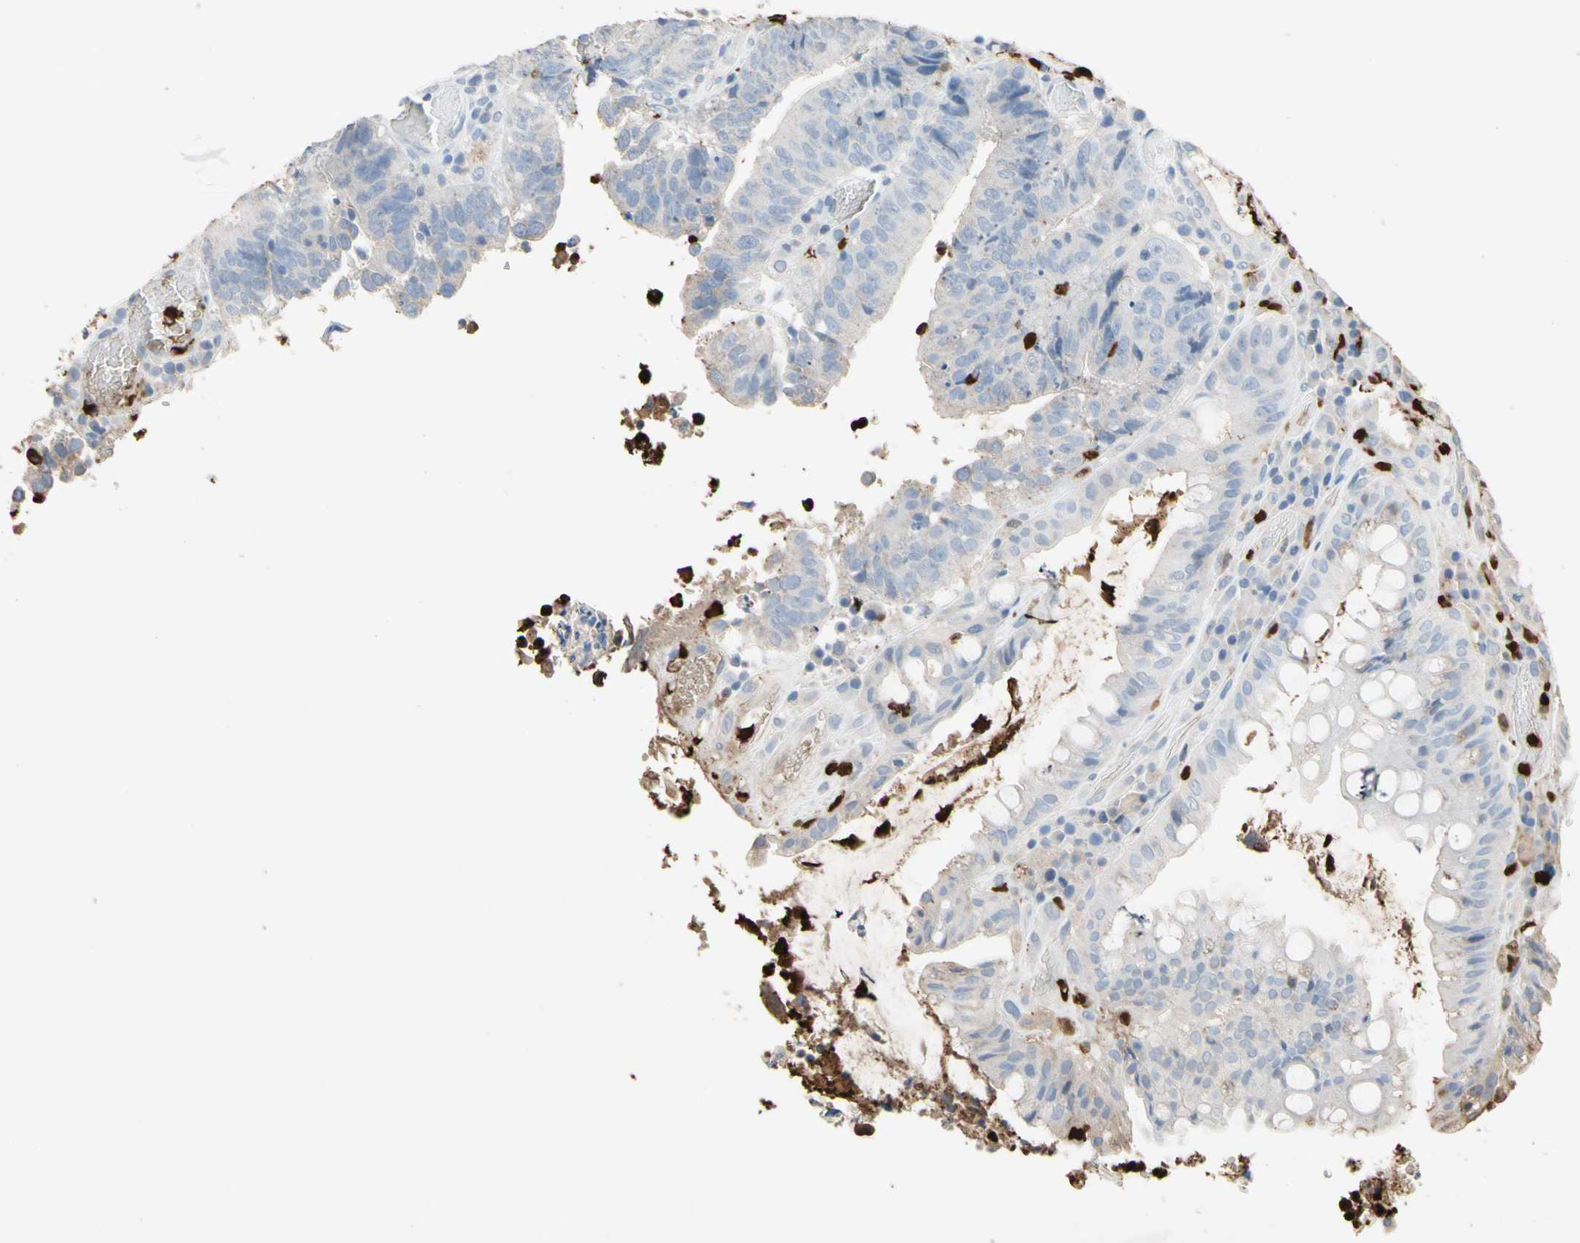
{"staining": {"intensity": "negative", "quantity": "none", "location": "none"}, "tissue": "colorectal cancer", "cell_type": "Tumor cells", "image_type": "cancer", "snomed": [{"axis": "morphology", "description": "Adenocarcinoma, NOS"}, {"axis": "topography", "description": "Rectum"}], "caption": "This is an IHC image of human colorectal cancer (adenocarcinoma). There is no staining in tumor cells.", "gene": "NFKBIZ", "patient": {"sex": "male", "age": 72}}